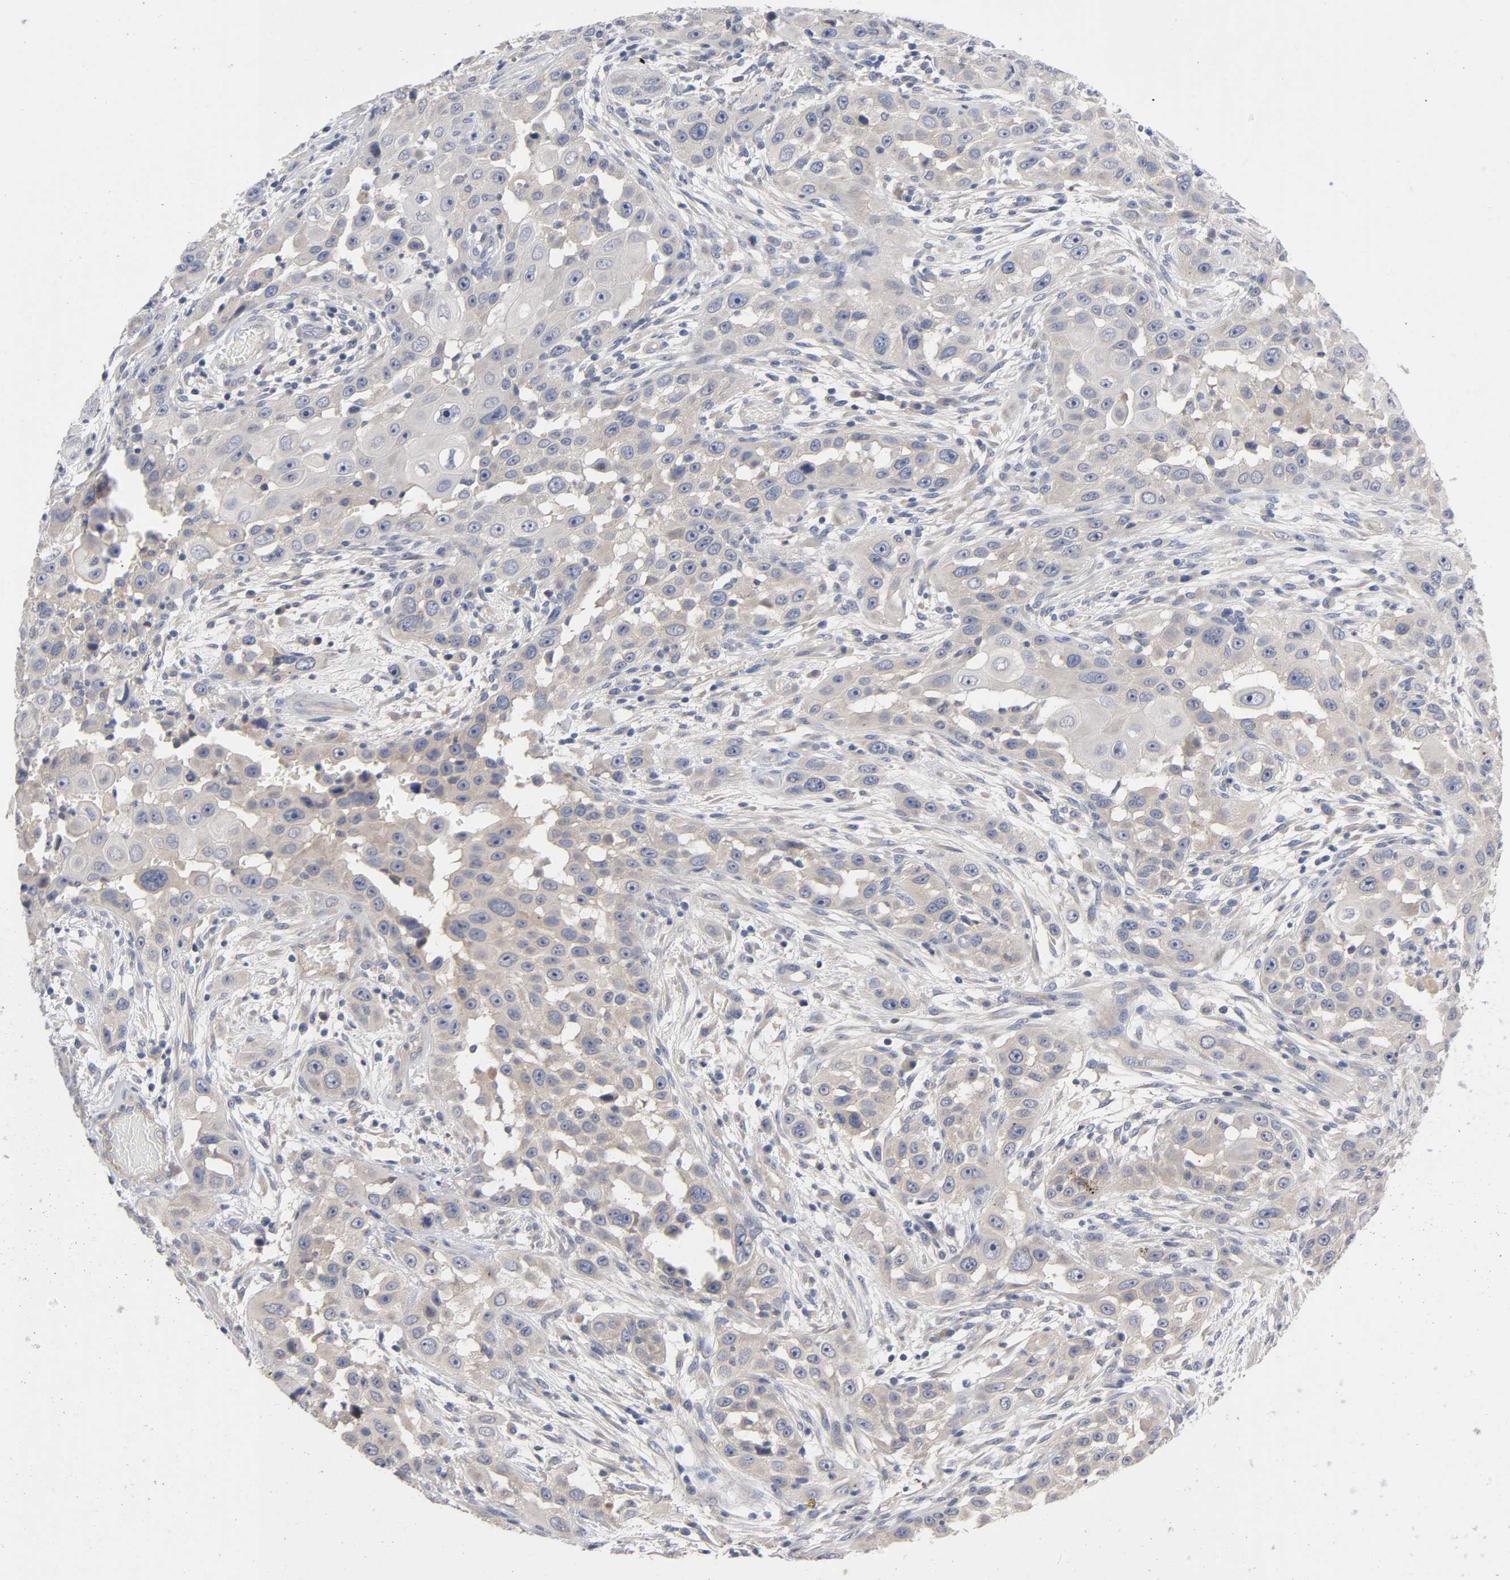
{"staining": {"intensity": "weak", "quantity": ">75%", "location": "cytoplasmic/membranous"}, "tissue": "head and neck cancer", "cell_type": "Tumor cells", "image_type": "cancer", "snomed": [{"axis": "morphology", "description": "Carcinoma, NOS"}, {"axis": "topography", "description": "Head-Neck"}], "caption": "The immunohistochemical stain shows weak cytoplasmic/membranous staining in tumor cells of head and neck cancer (carcinoma) tissue.", "gene": "CCDC134", "patient": {"sex": "male", "age": 87}}